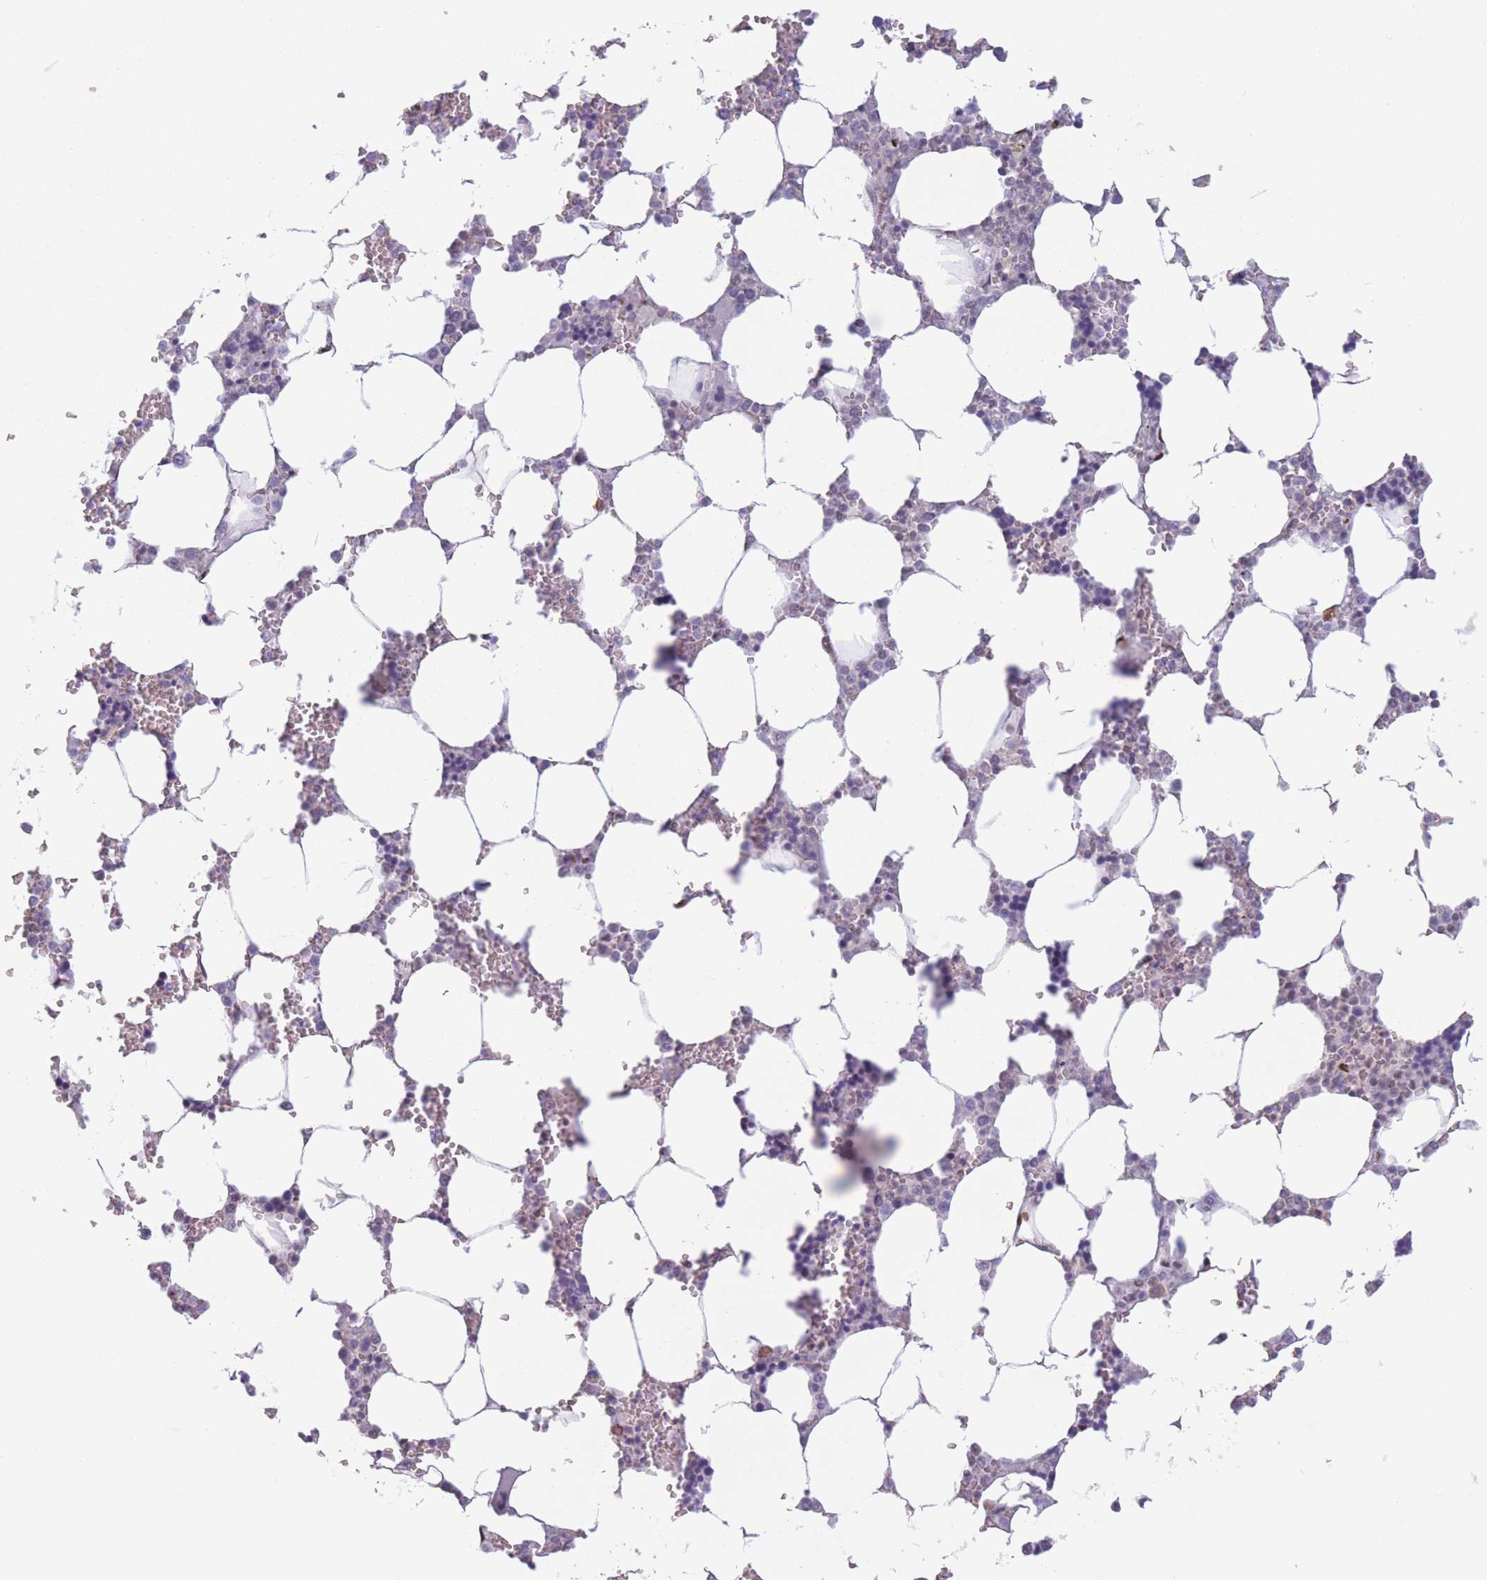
{"staining": {"intensity": "negative", "quantity": "none", "location": "none"}, "tissue": "bone marrow", "cell_type": "Hematopoietic cells", "image_type": "normal", "snomed": [{"axis": "morphology", "description": "Normal tissue, NOS"}, {"axis": "topography", "description": "Bone marrow"}], "caption": "Photomicrograph shows no protein expression in hematopoietic cells of unremarkable bone marrow. (DAB IHC visualized using brightfield microscopy, high magnification).", "gene": "ENSG00000267179", "patient": {"sex": "male", "age": 64}}